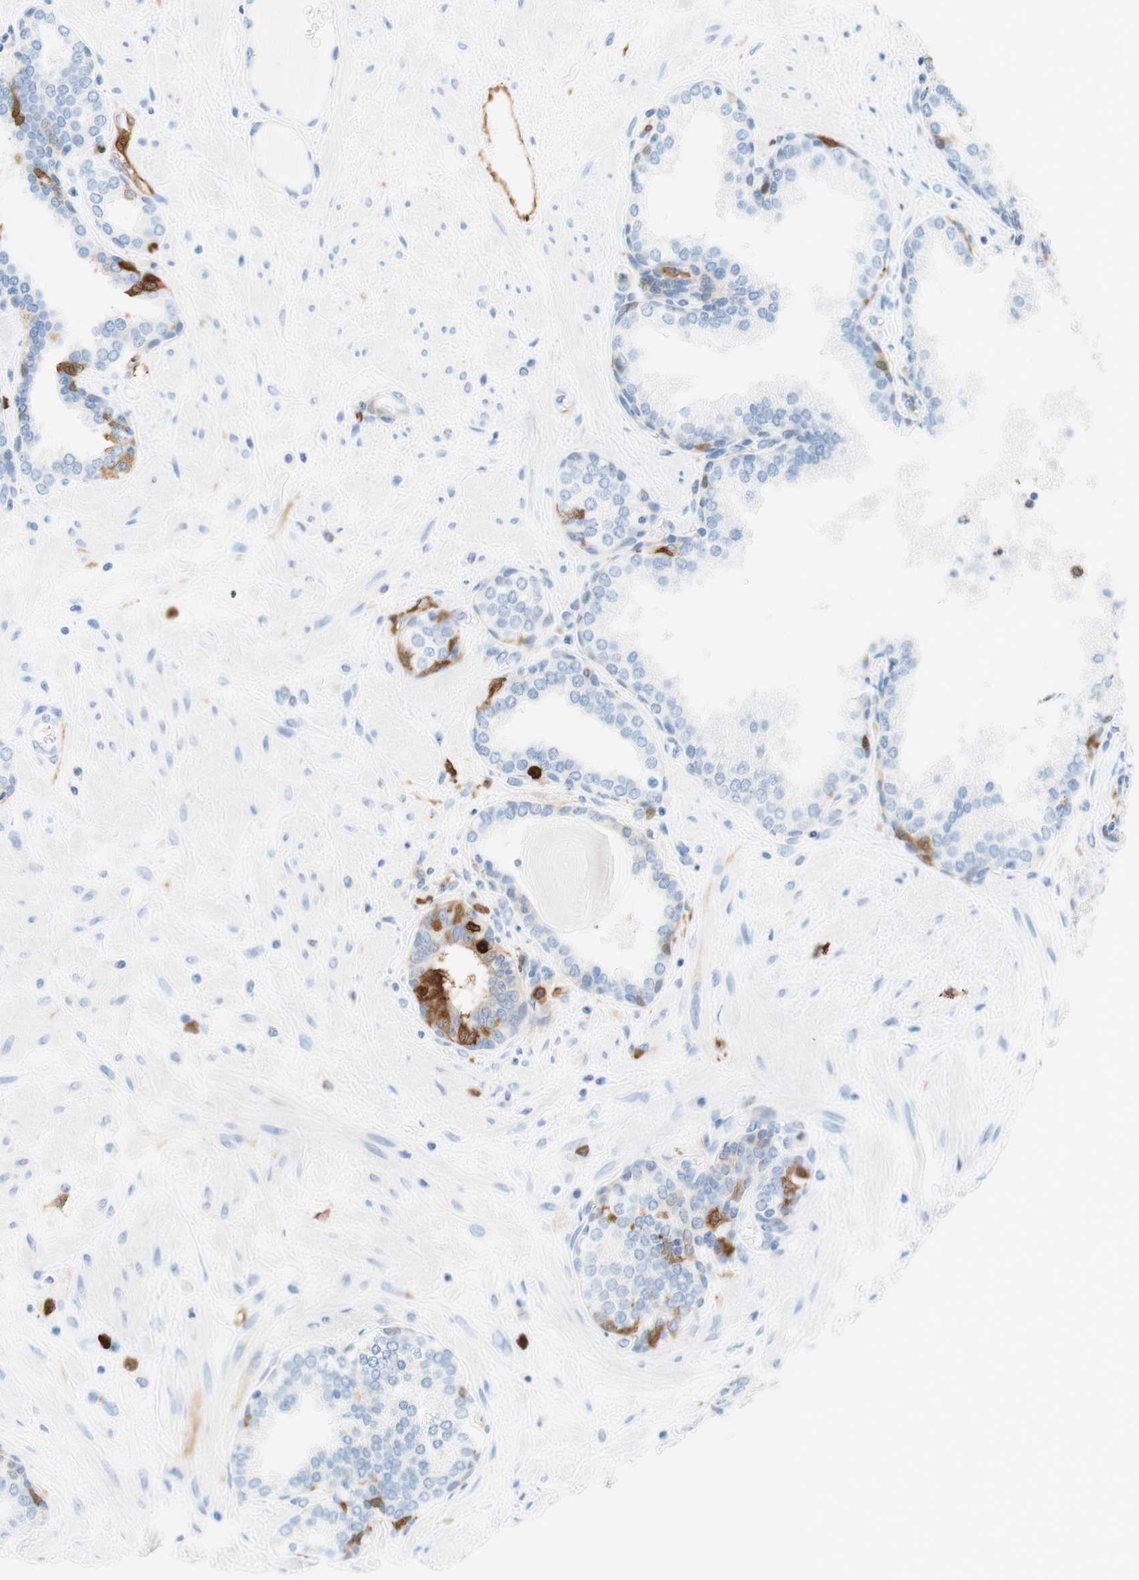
{"staining": {"intensity": "strong", "quantity": "<25%", "location": "cytoplasmic/membranous"}, "tissue": "prostate", "cell_type": "Glandular cells", "image_type": "normal", "snomed": [{"axis": "morphology", "description": "Normal tissue, NOS"}, {"axis": "topography", "description": "Prostate"}], "caption": "IHC (DAB) staining of normal human prostate displays strong cytoplasmic/membranous protein positivity in approximately <25% of glandular cells. Using DAB (3,3'-diaminobenzidine) (brown) and hematoxylin (blue) stains, captured at high magnification using brightfield microscopy.", "gene": "STMN1", "patient": {"sex": "male", "age": 51}}